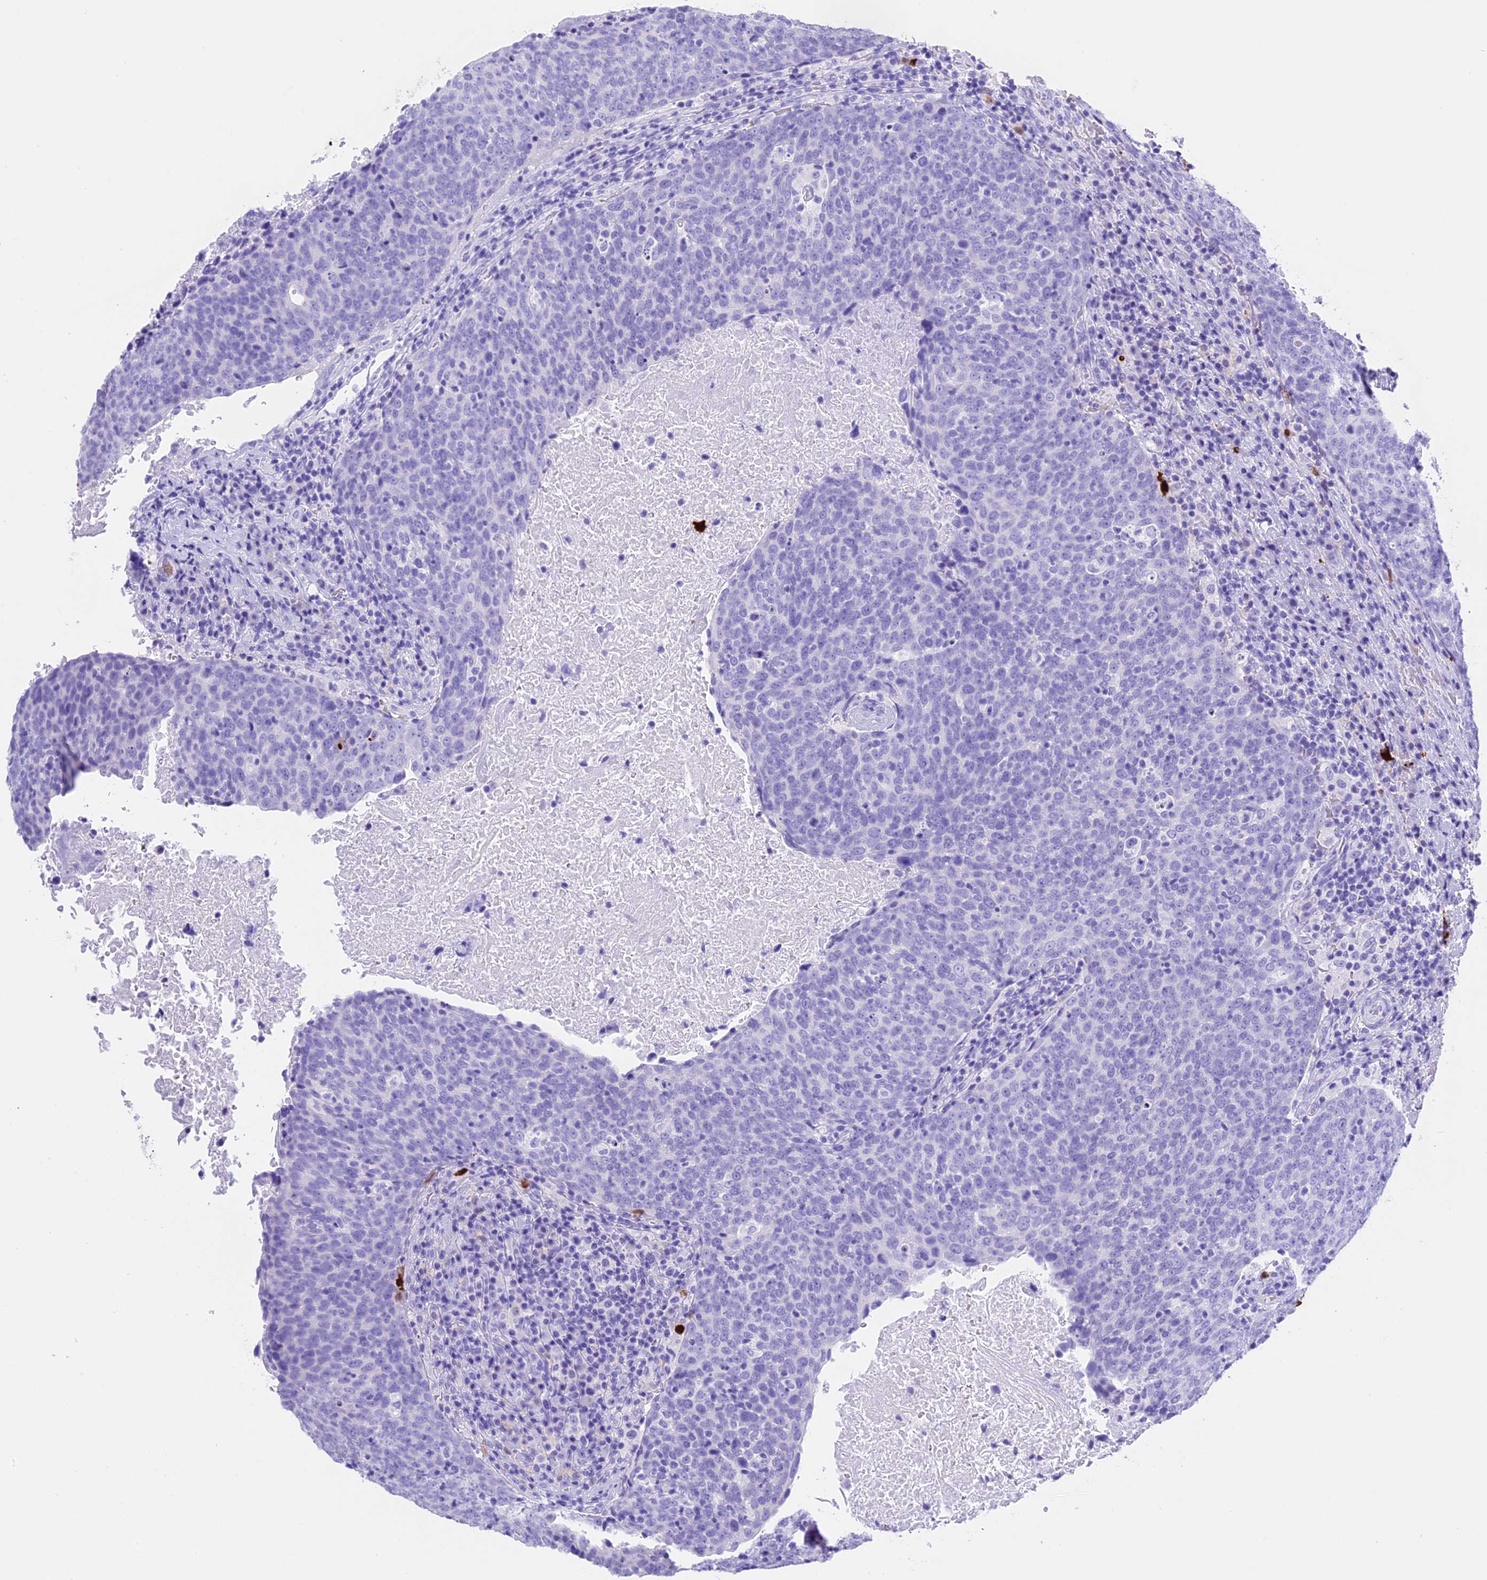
{"staining": {"intensity": "negative", "quantity": "none", "location": "none"}, "tissue": "head and neck cancer", "cell_type": "Tumor cells", "image_type": "cancer", "snomed": [{"axis": "morphology", "description": "Squamous cell carcinoma, NOS"}, {"axis": "morphology", "description": "Squamous cell carcinoma, metastatic, NOS"}, {"axis": "topography", "description": "Lymph node"}, {"axis": "topography", "description": "Head-Neck"}], "caption": "IHC photomicrograph of neoplastic tissue: human head and neck cancer stained with DAB (3,3'-diaminobenzidine) reveals no significant protein expression in tumor cells.", "gene": "CLC", "patient": {"sex": "male", "age": 62}}